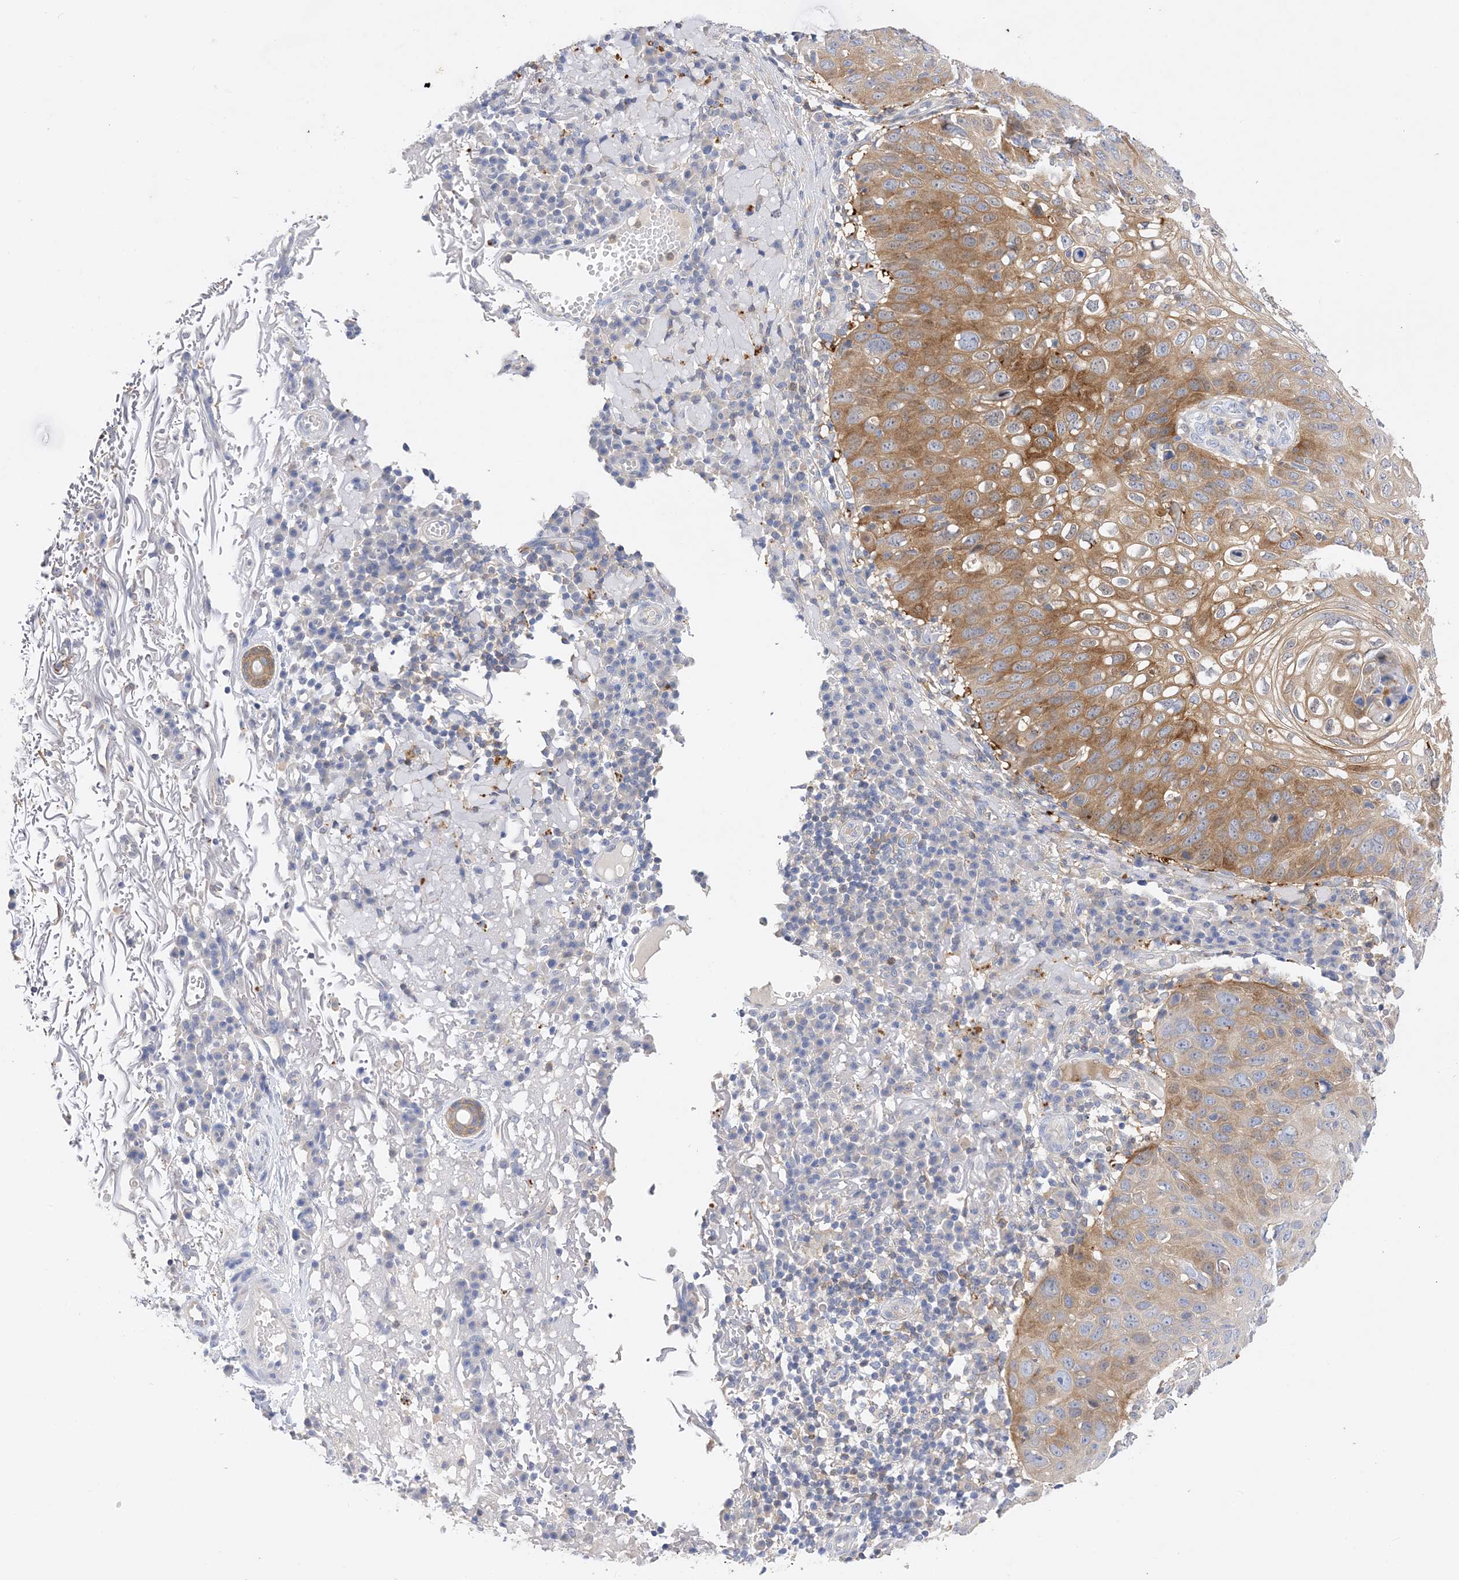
{"staining": {"intensity": "moderate", "quantity": ">75%", "location": "cytoplasmic/membranous"}, "tissue": "skin cancer", "cell_type": "Tumor cells", "image_type": "cancer", "snomed": [{"axis": "morphology", "description": "Squamous cell carcinoma, NOS"}, {"axis": "topography", "description": "Skin"}], "caption": "The histopathology image reveals staining of skin cancer, revealing moderate cytoplasmic/membranous protein positivity (brown color) within tumor cells.", "gene": "ARV1", "patient": {"sex": "female", "age": 90}}